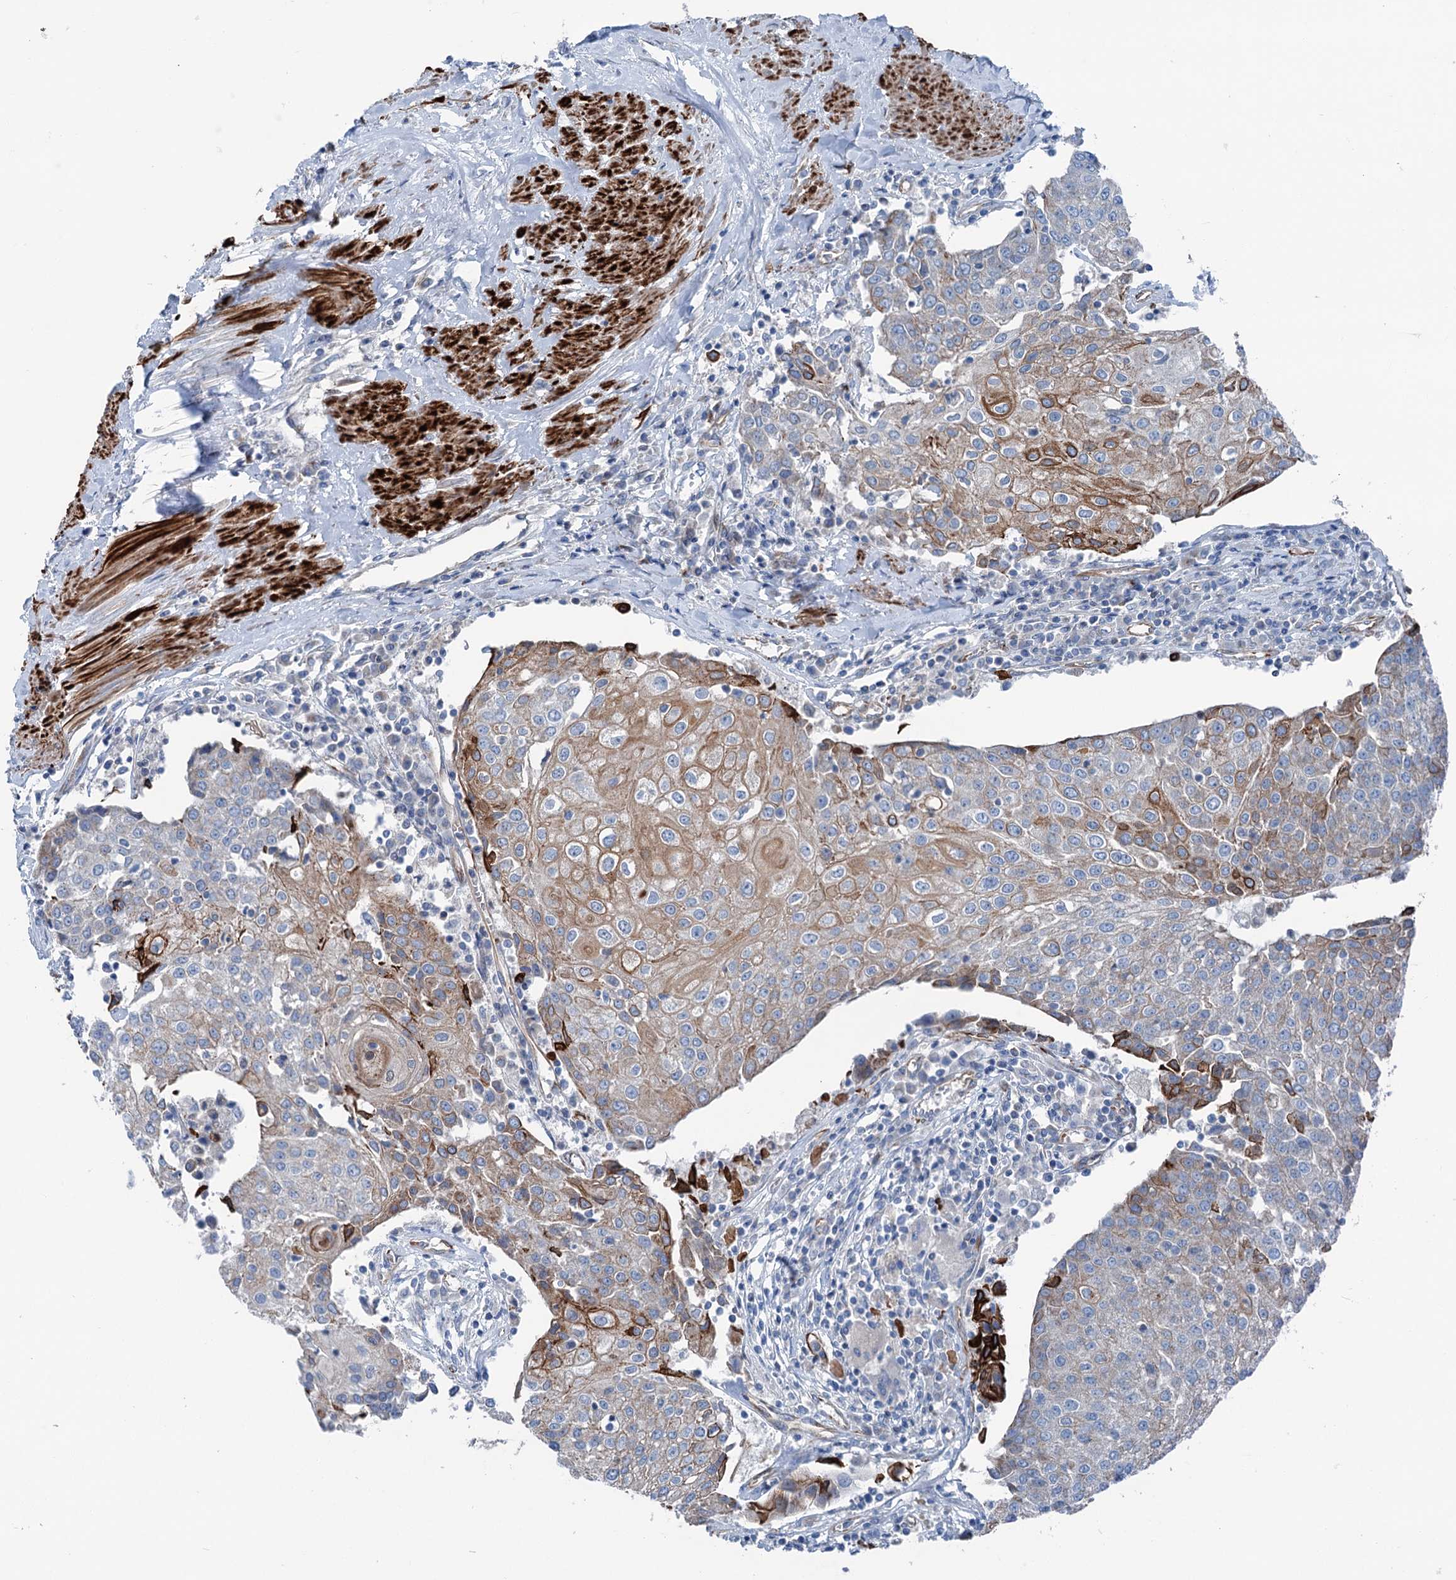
{"staining": {"intensity": "moderate", "quantity": "25%-75%", "location": "cytoplasmic/membranous"}, "tissue": "urothelial cancer", "cell_type": "Tumor cells", "image_type": "cancer", "snomed": [{"axis": "morphology", "description": "Urothelial carcinoma, High grade"}, {"axis": "topography", "description": "Urinary bladder"}], "caption": "Tumor cells demonstrate medium levels of moderate cytoplasmic/membranous expression in approximately 25%-75% of cells in urothelial cancer. (DAB = brown stain, brightfield microscopy at high magnification).", "gene": "CALCOCO1", "patient": {"sex": "female", "age": 85}}